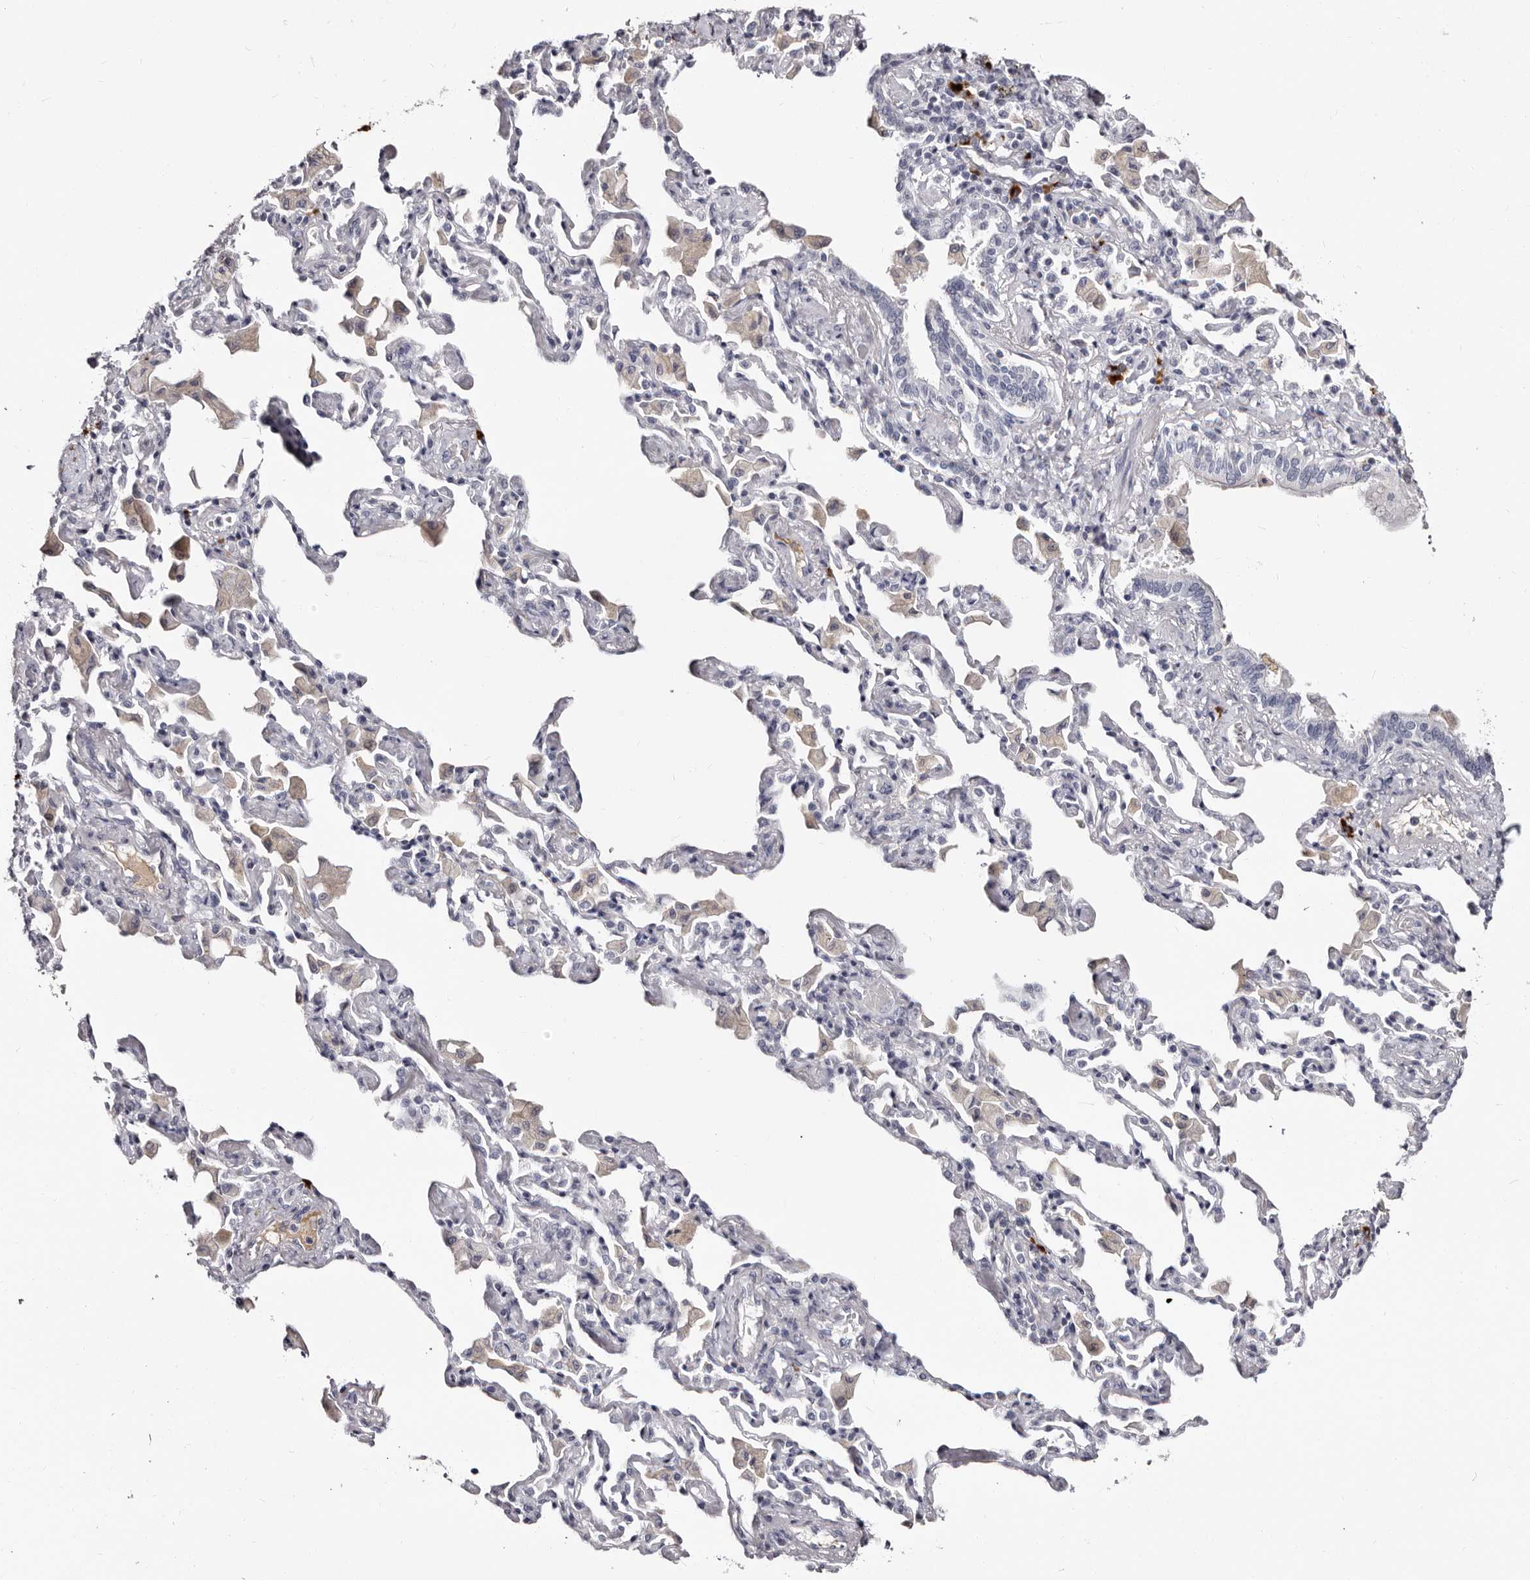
{"staining": {"intensity": "negative", "quantity": "none", "location": "none"}, "tissue": "bronchus", "cell_type": "Respiratory epithelial cells", "image_type": "normal", "snomed": [{"axis": "morphology", "description": "Normal tissue, NOS"}, {"axis": "morphology", "description": "Inflammation, NOS"}, {"axis": "topography", "description": "Bronchus"}, {"axis": "topography", "description": "Lung"}], "caption": "Respiratory epithelial cells are negative for brown protein staining in normal bronchus.", "gene": "TBC1D22B", "patient": {"sex": "female", "age": 46}}